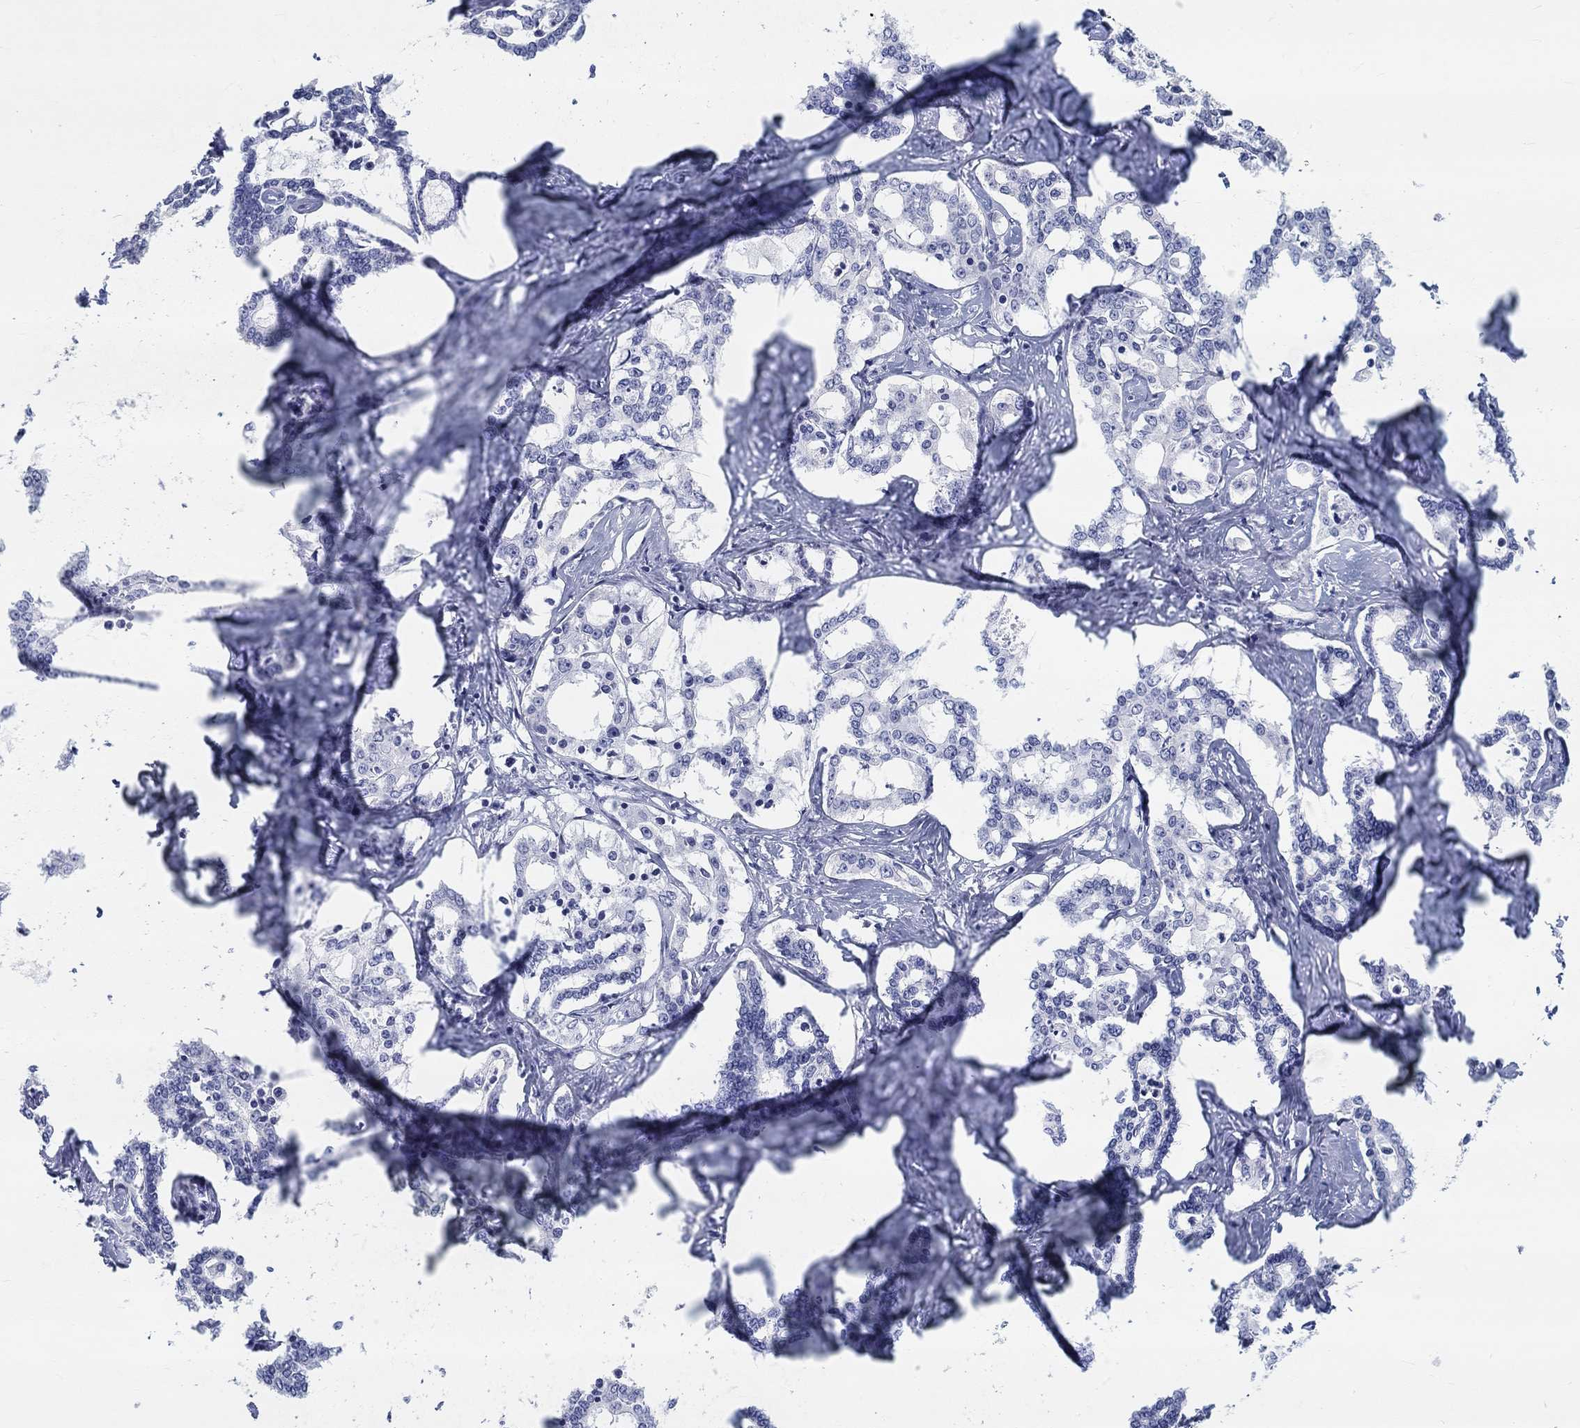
{"staining": {"intensity": "negative", "quantity": "none", "location": "none"}, "tissue": "liver cancer", "cell_type": "Tumor cells", "image_type": "cancer", "snomed": [{"axis": "morphology", "description": "Cholangiocarcinoma"}, {"axis": "topography", "description": "Liver"}], "caption": "This is a micrograph of immunohistochemistry staining of cholangiocarcinoma (liver), which shows no expression in tumor cells.", "gene": "FGF2", "patient": {"sex": "female", "age": 47}}